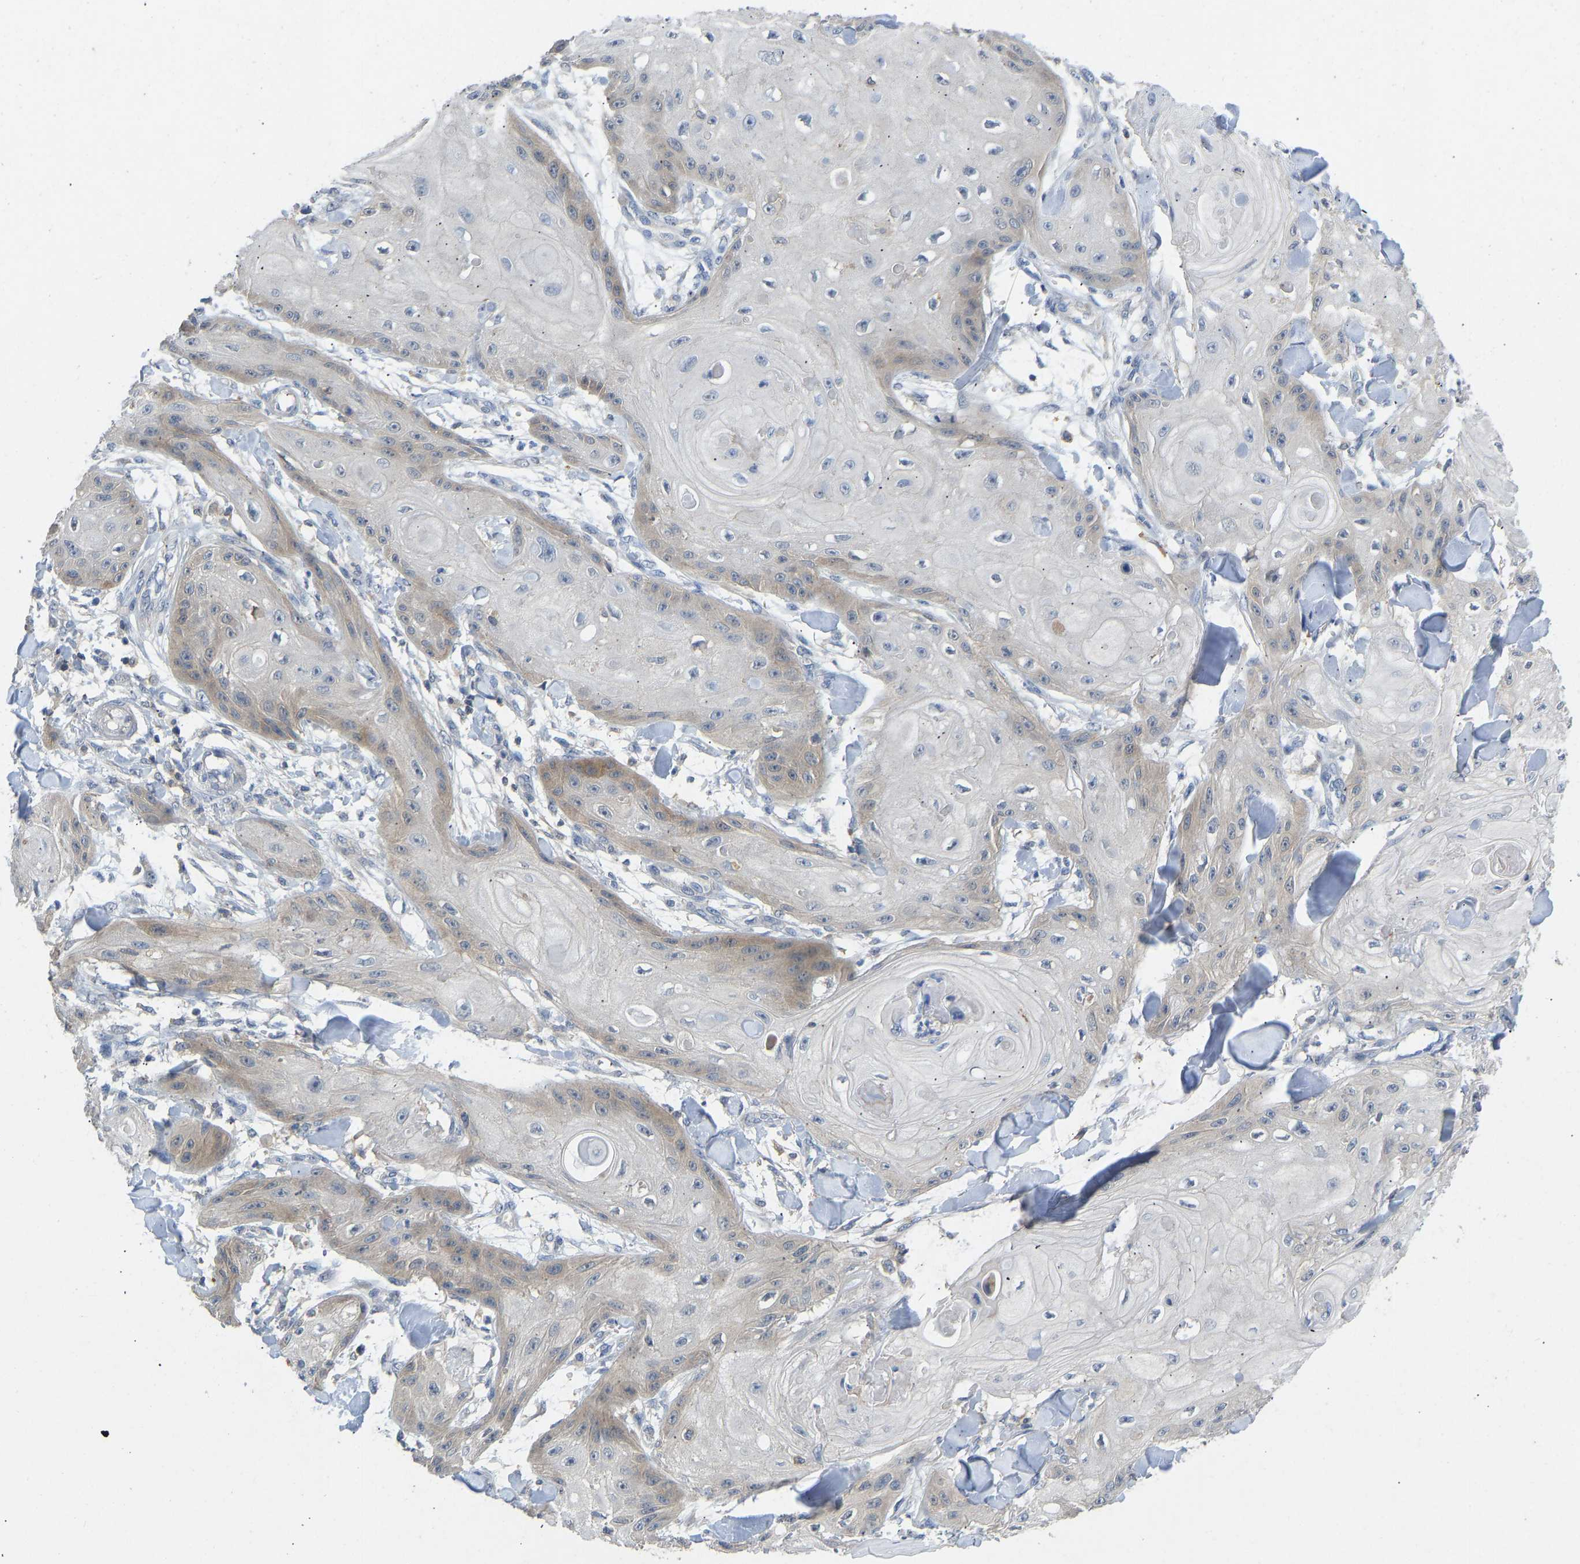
{"staining": {"intensity": "moderate", "quantity": "<25%", "location": "cytoplasmic/membranous"}, "tissue": "skin cancer", "cell_type": "Tumor cells", "image_type": "cancer", "snomed": [{"axis": "morphology", "description": "Squamous cell carcinoma, NOS"}, {"axis": "topography", "description": "Skin"}], "caption": "Immunohistochemical staining of squamous cell carcinoma (skin) demonstrates moderate cytoplasmic/membranous protein expression in approximately <25% of tumor cells.", "gene": "NDRG3", "patient": {"sex": "male", "age": 74}}